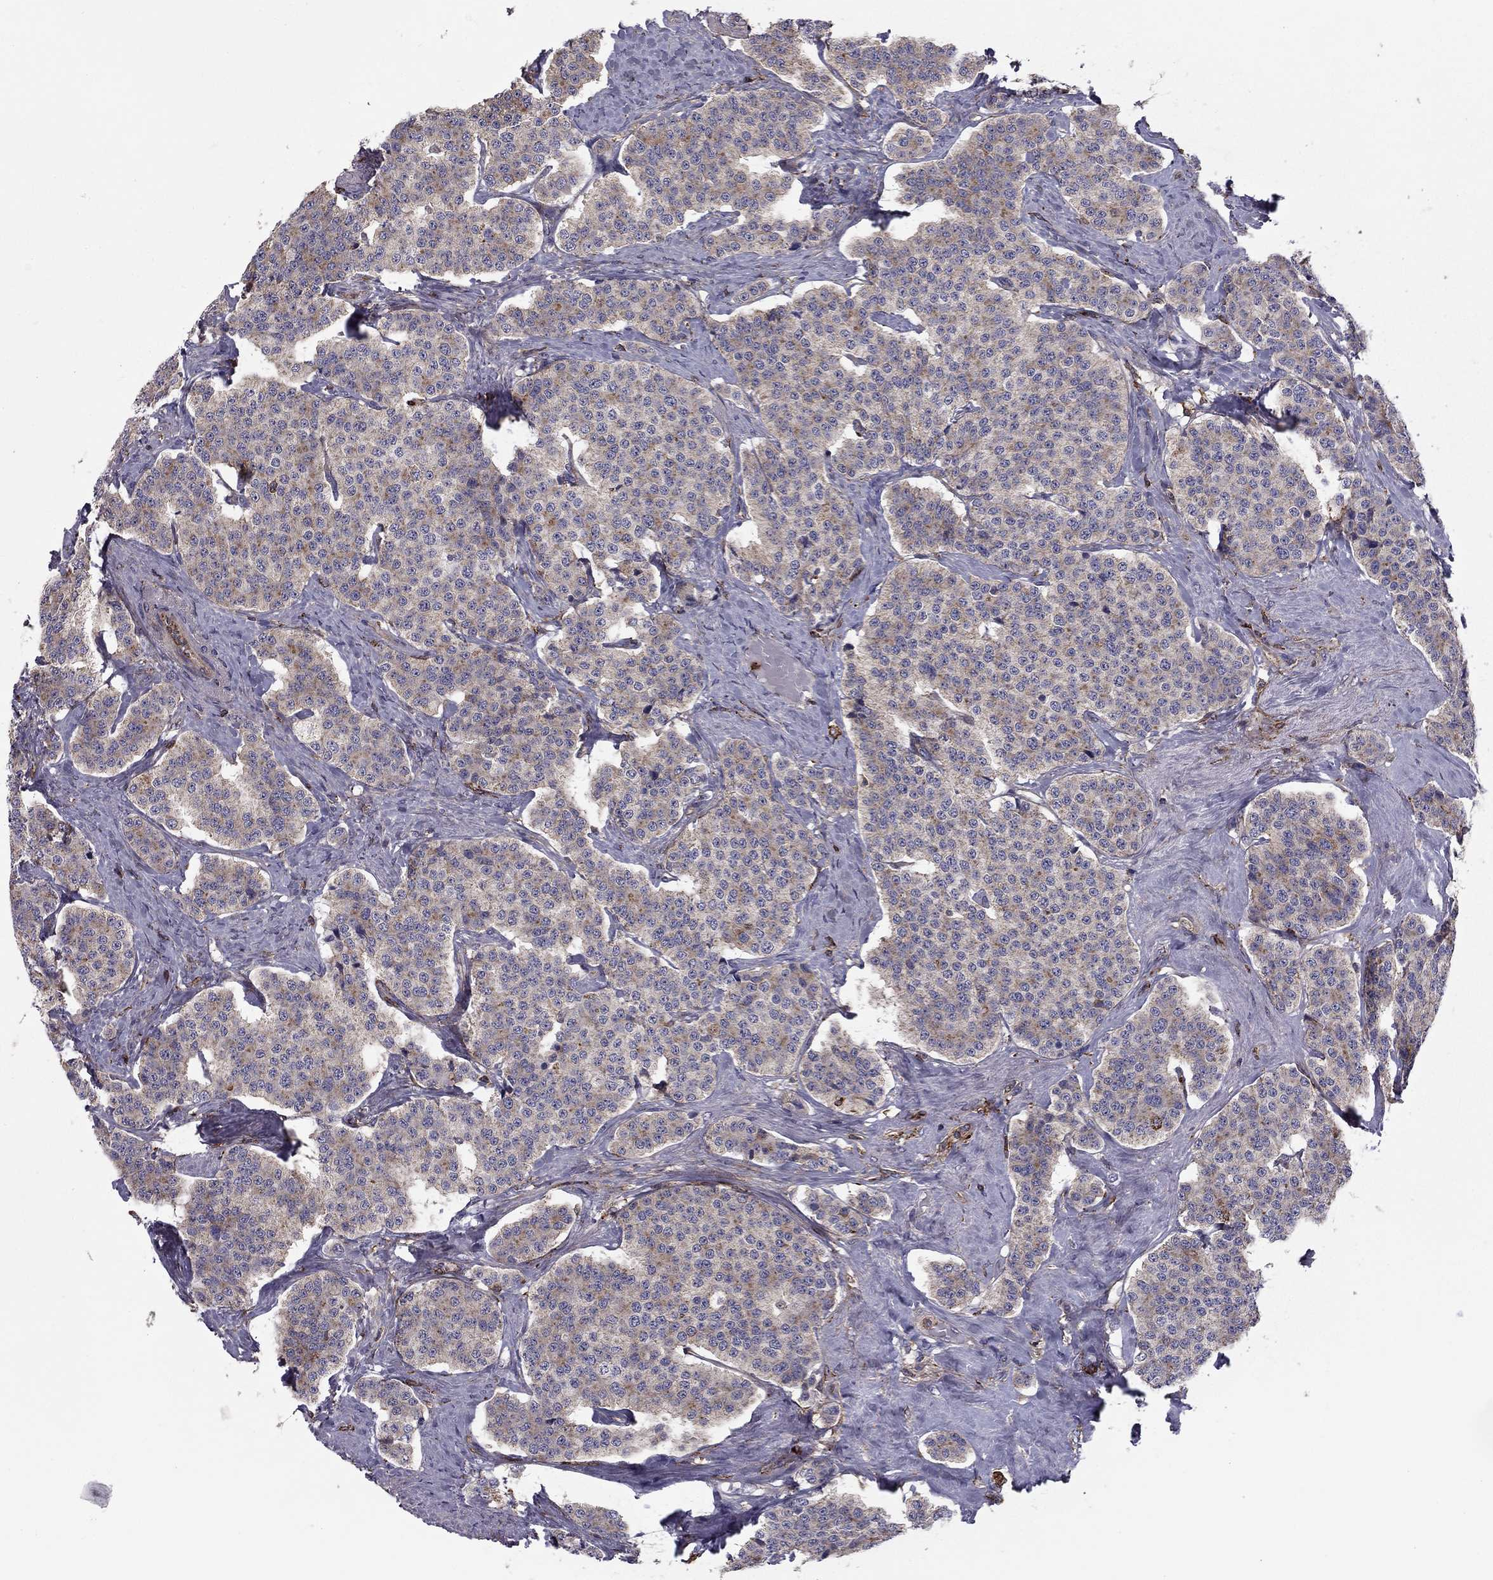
{"staining": {"intensity": "weak", "quantity": "25%-75%", "location": "cytoplasmic/membranous"}, "tissue": "carcinoid", "cell_type": "Tumor cells", "image_type": "cancer", "snomed": [{"axis": "morphology", "description": "Carcinoid, malignant, NOS"}, {"axis": "topography", "description": "Small intestine"}], "caption": "Malignant carcinoid stained for a protein exhibits weak cytoplasmic/membranous positivity in tumor cells.", "gene": "ALG6", "patient": {"sex": "female", "age": 58}}